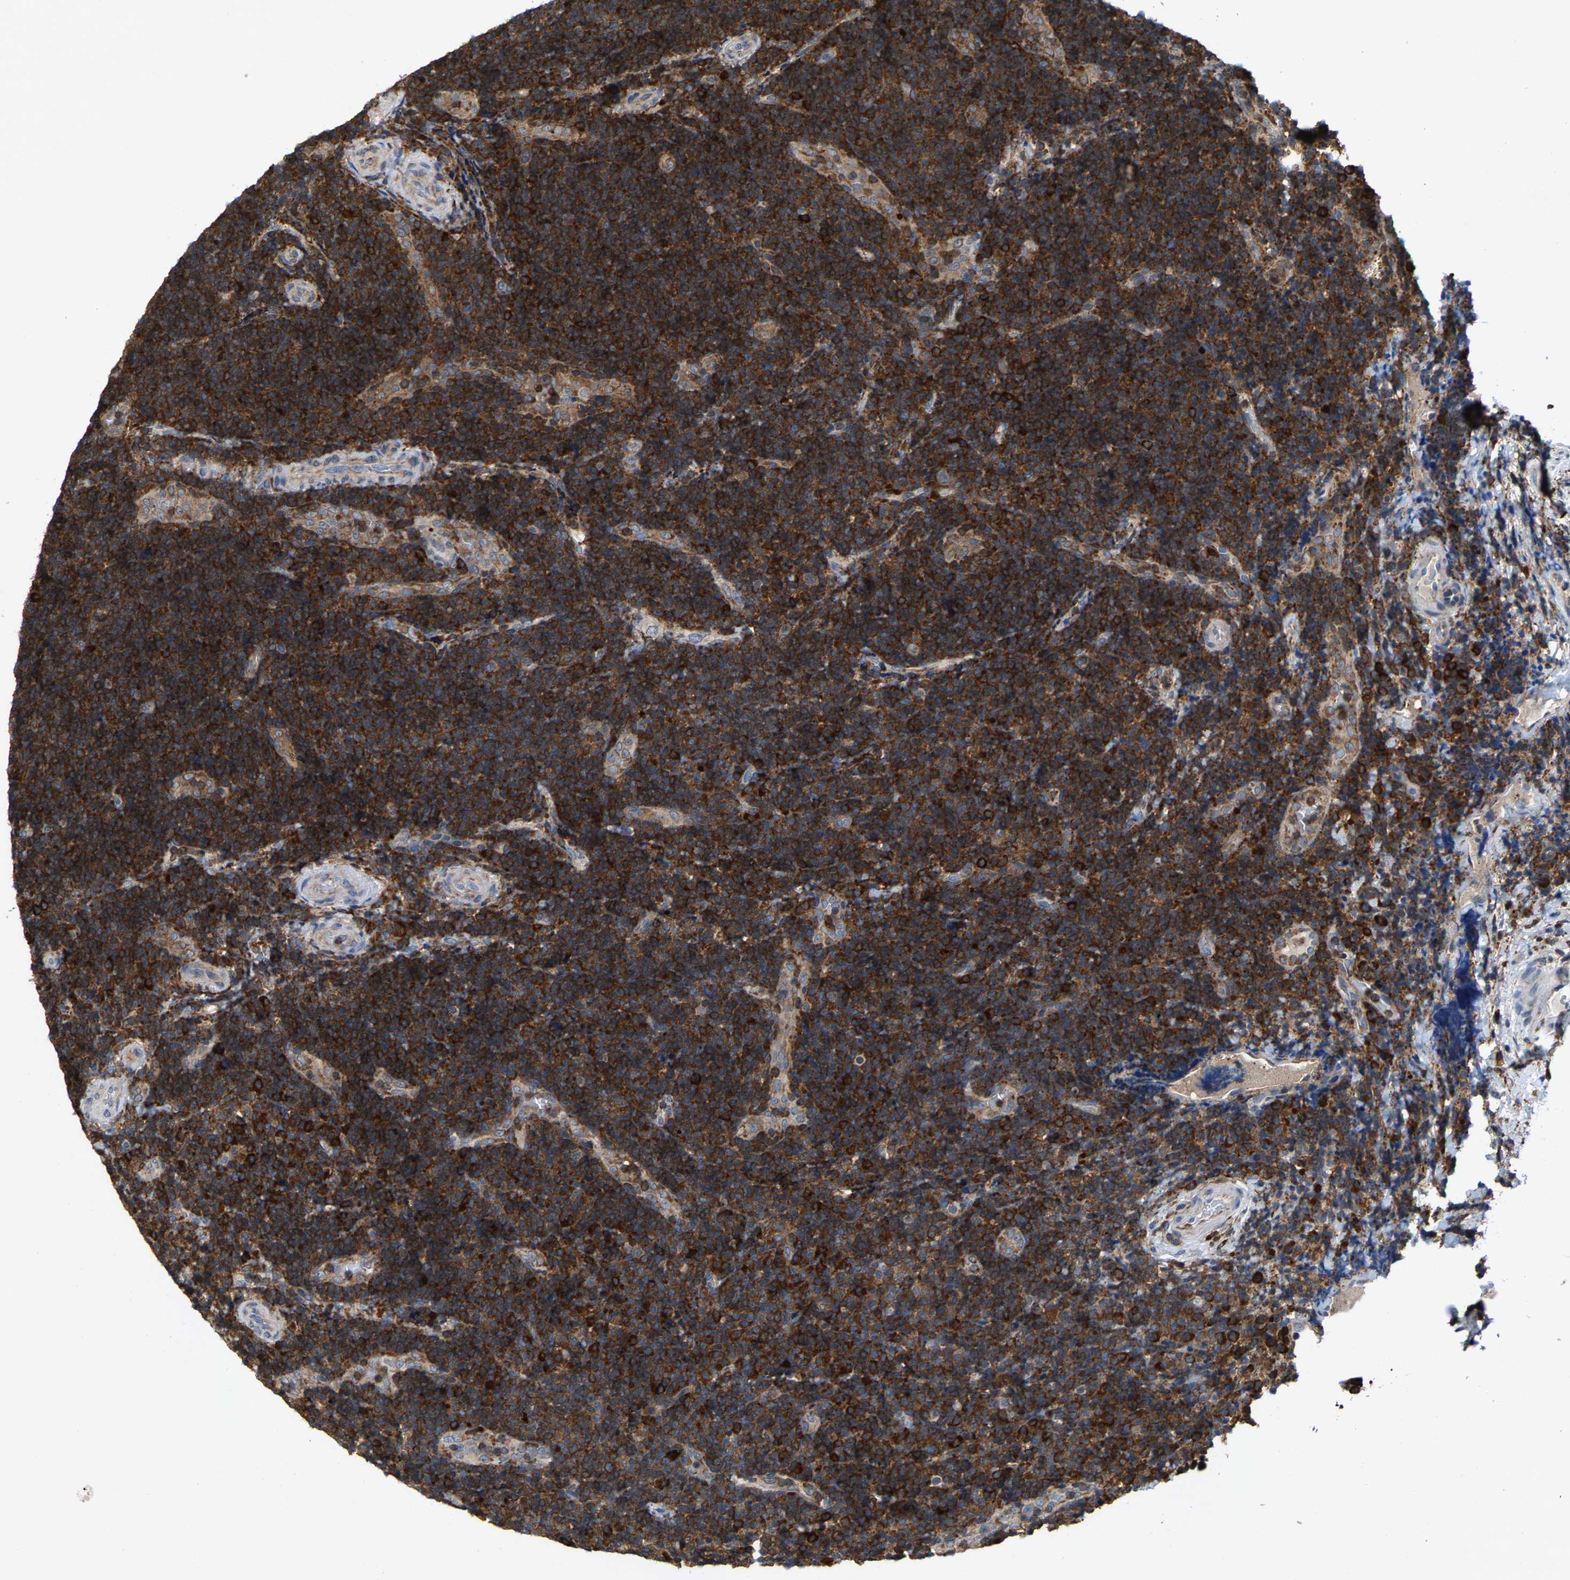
{"staining": {"intensity": "strong", "quantity": ">75%", "location": "cytoplasmic/membranous"}, "tissue": "lymphoma", "cell_type": "Tumor cells", "image_type": "cancer", "snomed": [{"axis": "morphology", "description": "Malignant lymphoma, non-Hodgkin's type, High grade"}, {"axis": "topography", "description": "Tonsil"}], "caption": "This image demonstrates immunohistochemistry staining of human high-grade malignant lymphoma, non-Hodgkin's type, with high strong cytoplasmic/membranous positivity in about >75% of tumor cells.", "gene": "FGD3", "patient": {"sex": "female", "age": 36}}